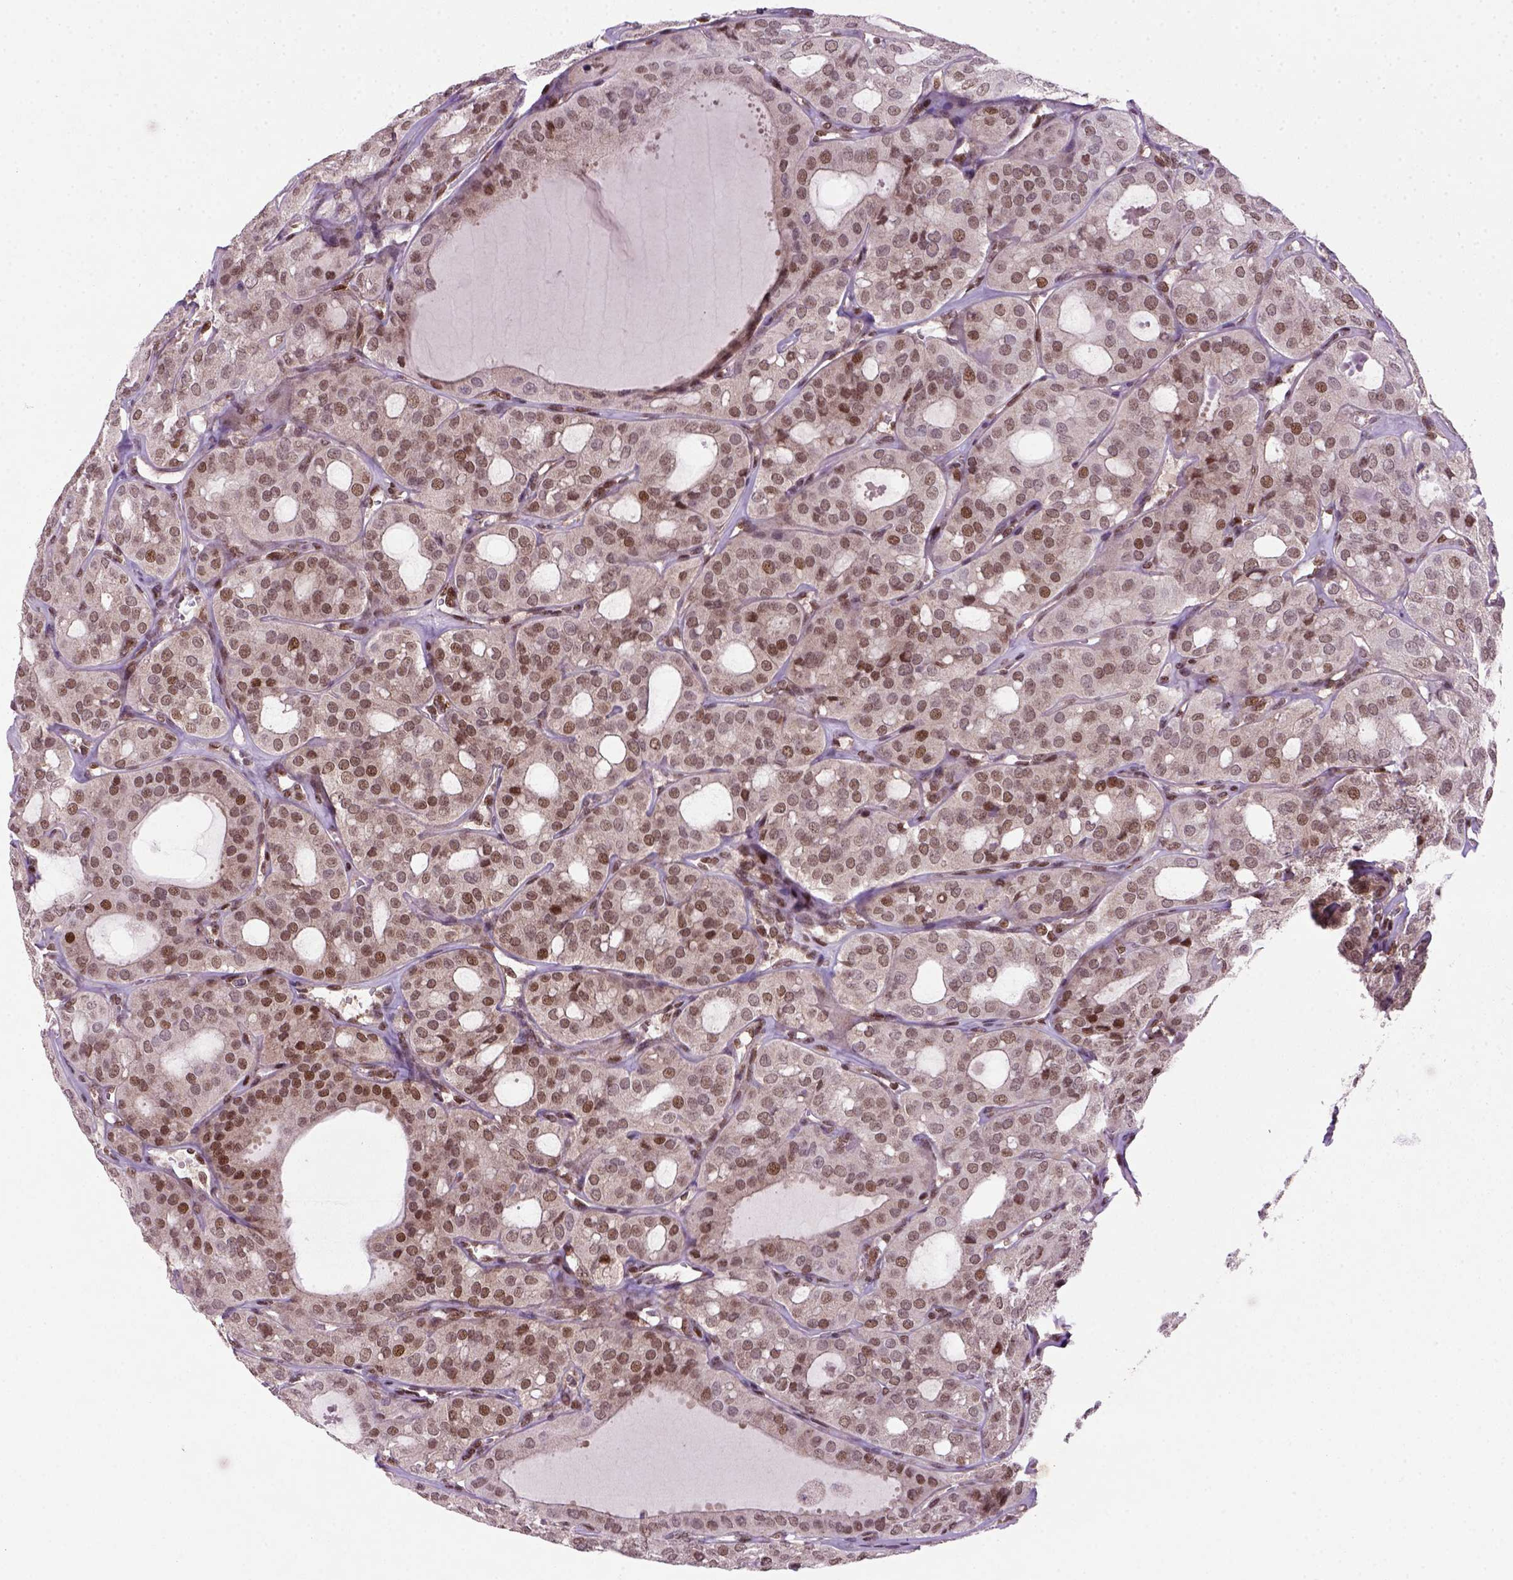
{"staining": {"intensity": "moderate", "quantity": ">75%", "location": "nuclear"}, "tissue": "thyroid cancer", "cell_type": "Tumor cells", "image_type": "cancer", "snomed": [{"axis": "morphology", "description": "Follicular adenoma carcinoma, NOS"}, {"axis": "topography", "description": "Thyroid gland"}], "caption": "Human thyroid cancer stained for a protein (brown) reveals moderate nuclear positive staining in approximately >75% of tumor cells.", "gene": "MGMT", "patient": {"sex": "male", "age": 75}}